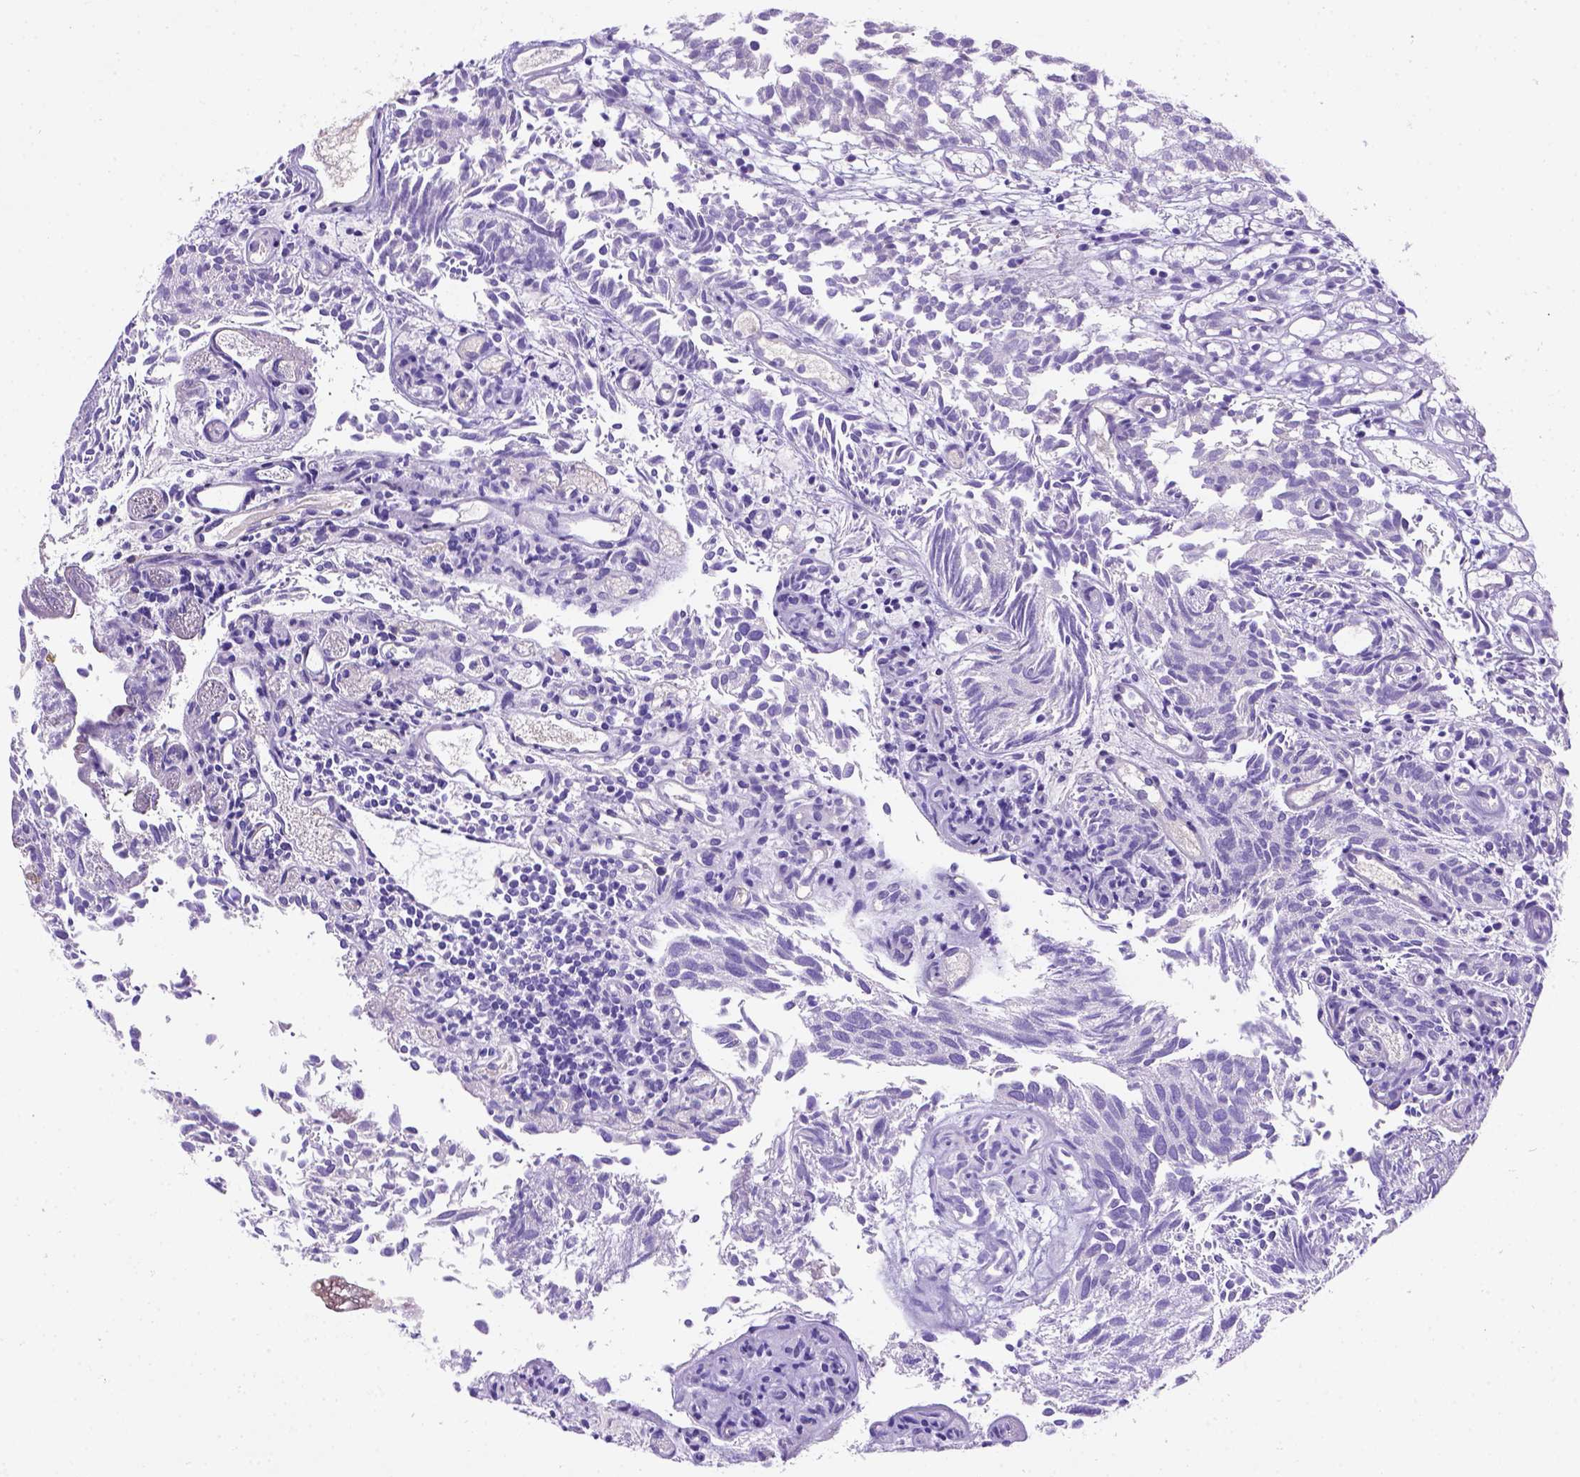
{"staining": {"intensity": "negative", "quantity": "none", "location": "none"}, "tissue": "urothelial cancer", "cell_type": "Tumor cells", "image_type": "cancer", "snomed": [{"axis": "morphology", "description": "Urothelial carcinoma, Low grade"}, {"axis": "topography", "description": "Urinary bladder"}], "caption": "Immunohistochemistry (IHC) photomicrograph of neoplastic tissue: human urothelial carcinoma (low-grade) stained with DAB (3,3'-diaminobenzidine) demonstrates no significant protein positivity in tumor cells.", "gene": "FAM81B", "patient": {"sex": "male", "age": 70}}